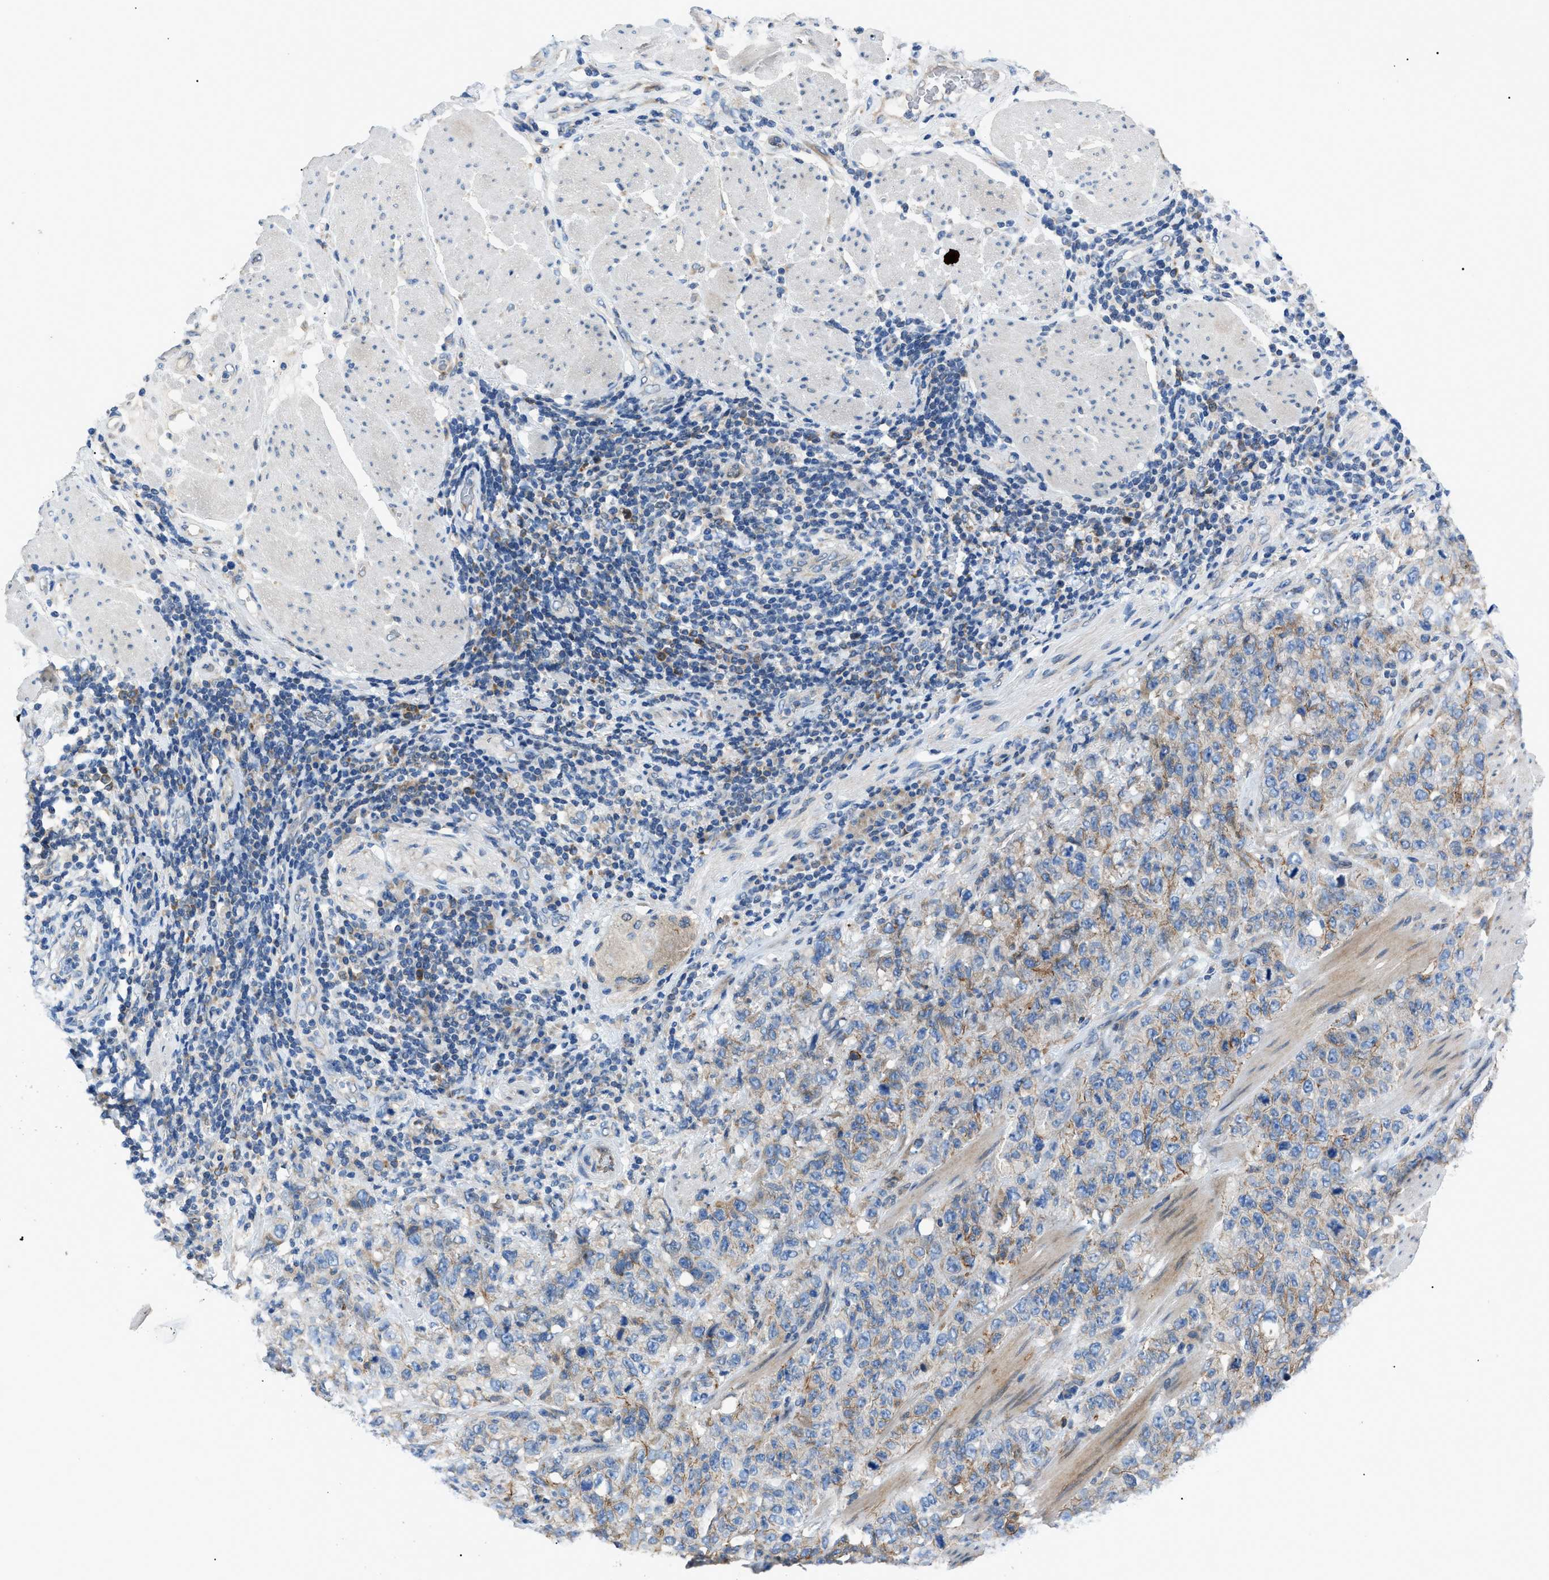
{"staining": {"intensity": "moderate", "quantity": "25%-75%", "location": "cytoplasmic/membranous"}, "tissue": "stomach cancer", "cell_type": "Tumor cells", "image_type": "cancer", "snomed": [{"axis": "morphology", "description": "Adenocarcinoma, NOS"}, {"axis": "topography", "description": "Stomach"}], "caption": "A micrograph of adenocarcinoma (stomach) stained for a protein demonstrates moderate cytoplasmic/membranous brown staining in tumor cells.", "gene": "ZDHHC24", "patient": {"sex": "male", "age": 48}}